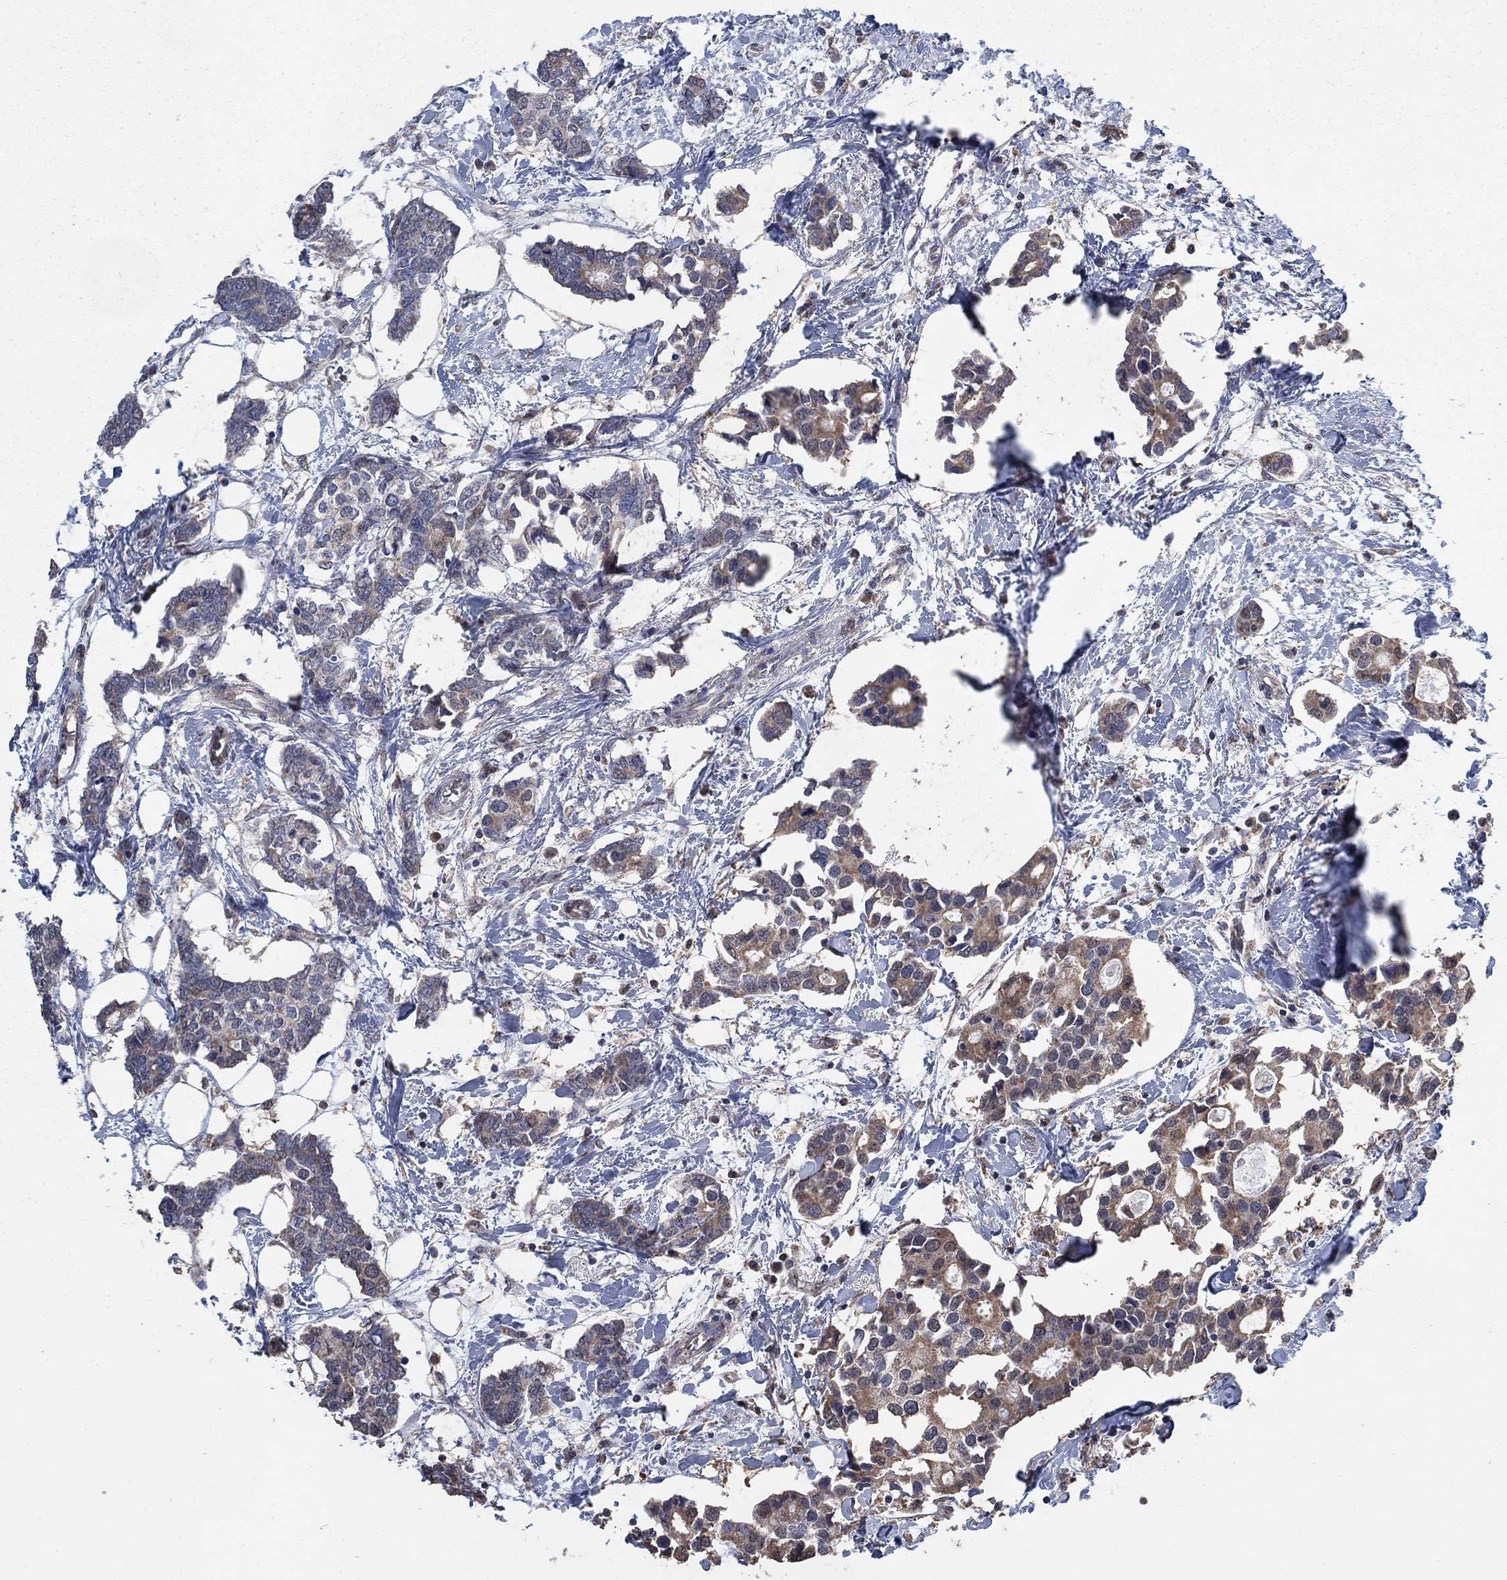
{"staining": {"intensity": "moderate", "quantity": "<25%", "location": "cytoplasmic/membranous"}, "tissue": "breast cancer", "cell_type": "Tumor cells", "image_type": "cancer", "snomed": [{"axis": "morphology", "description": "Duct carcinoma"}, {"axis": "topography", "description": "Breast"}], "caption": "The histopathology image demonstrates staining of breast cancer, revealing moderate cytoplasmic/membranous protein positivity (brown color) within tumor cells. (Brightfield microscopy of DAB IHC at high magnification).", "gene": "MRPS24", "patient": {"sex": "female", "age": 83}}